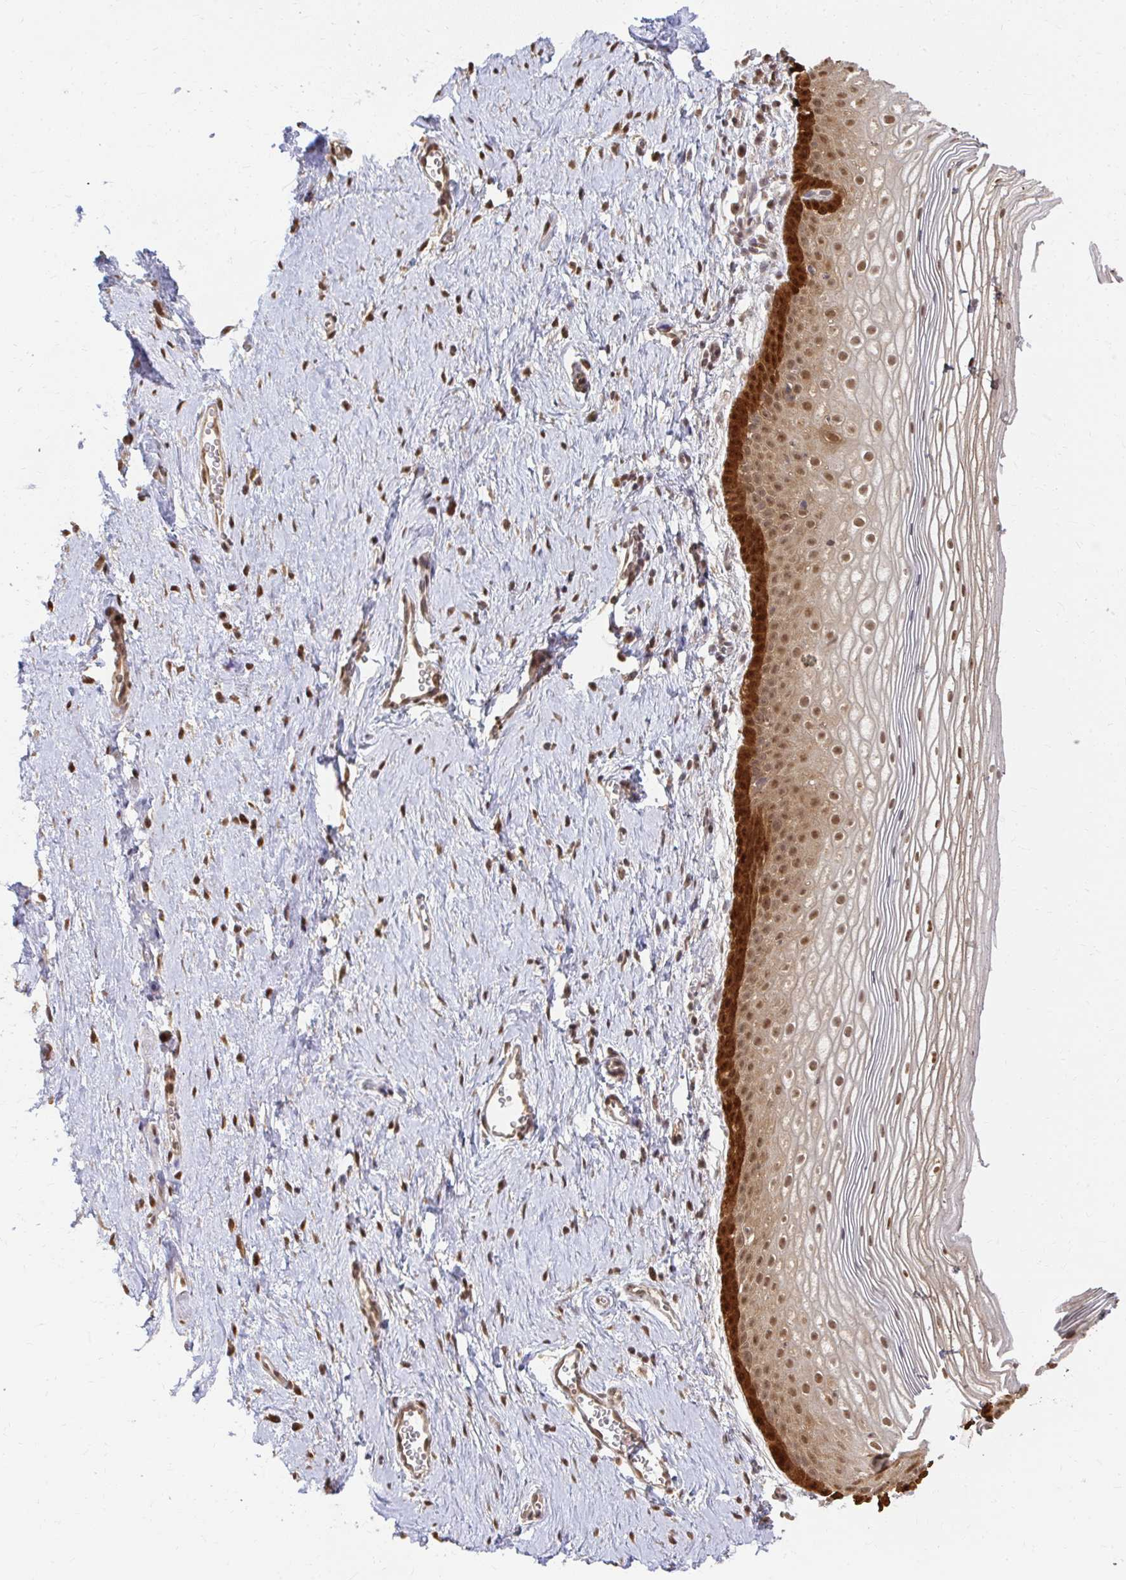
{"staining": {"intensity": "strong", "quantity": "25%-75%", "location": "nuclear"}, "tissue": "vagina", "cell_type": "Squamous epithelial cells", "image_type": "normal", "snomed": [{"axis": "morphology", "description": "Normal tissue, NOS"}, {"axis": "topography", "description": "Vagina"}], "caption": "Immunohistochemical staining of benign human vagina reveals high levels of strong nuclear staining in approximately 25%-75% of squamous epithelial cells.", "gene": "LARS2", "patient": {"sex": "female", "age": 56}}